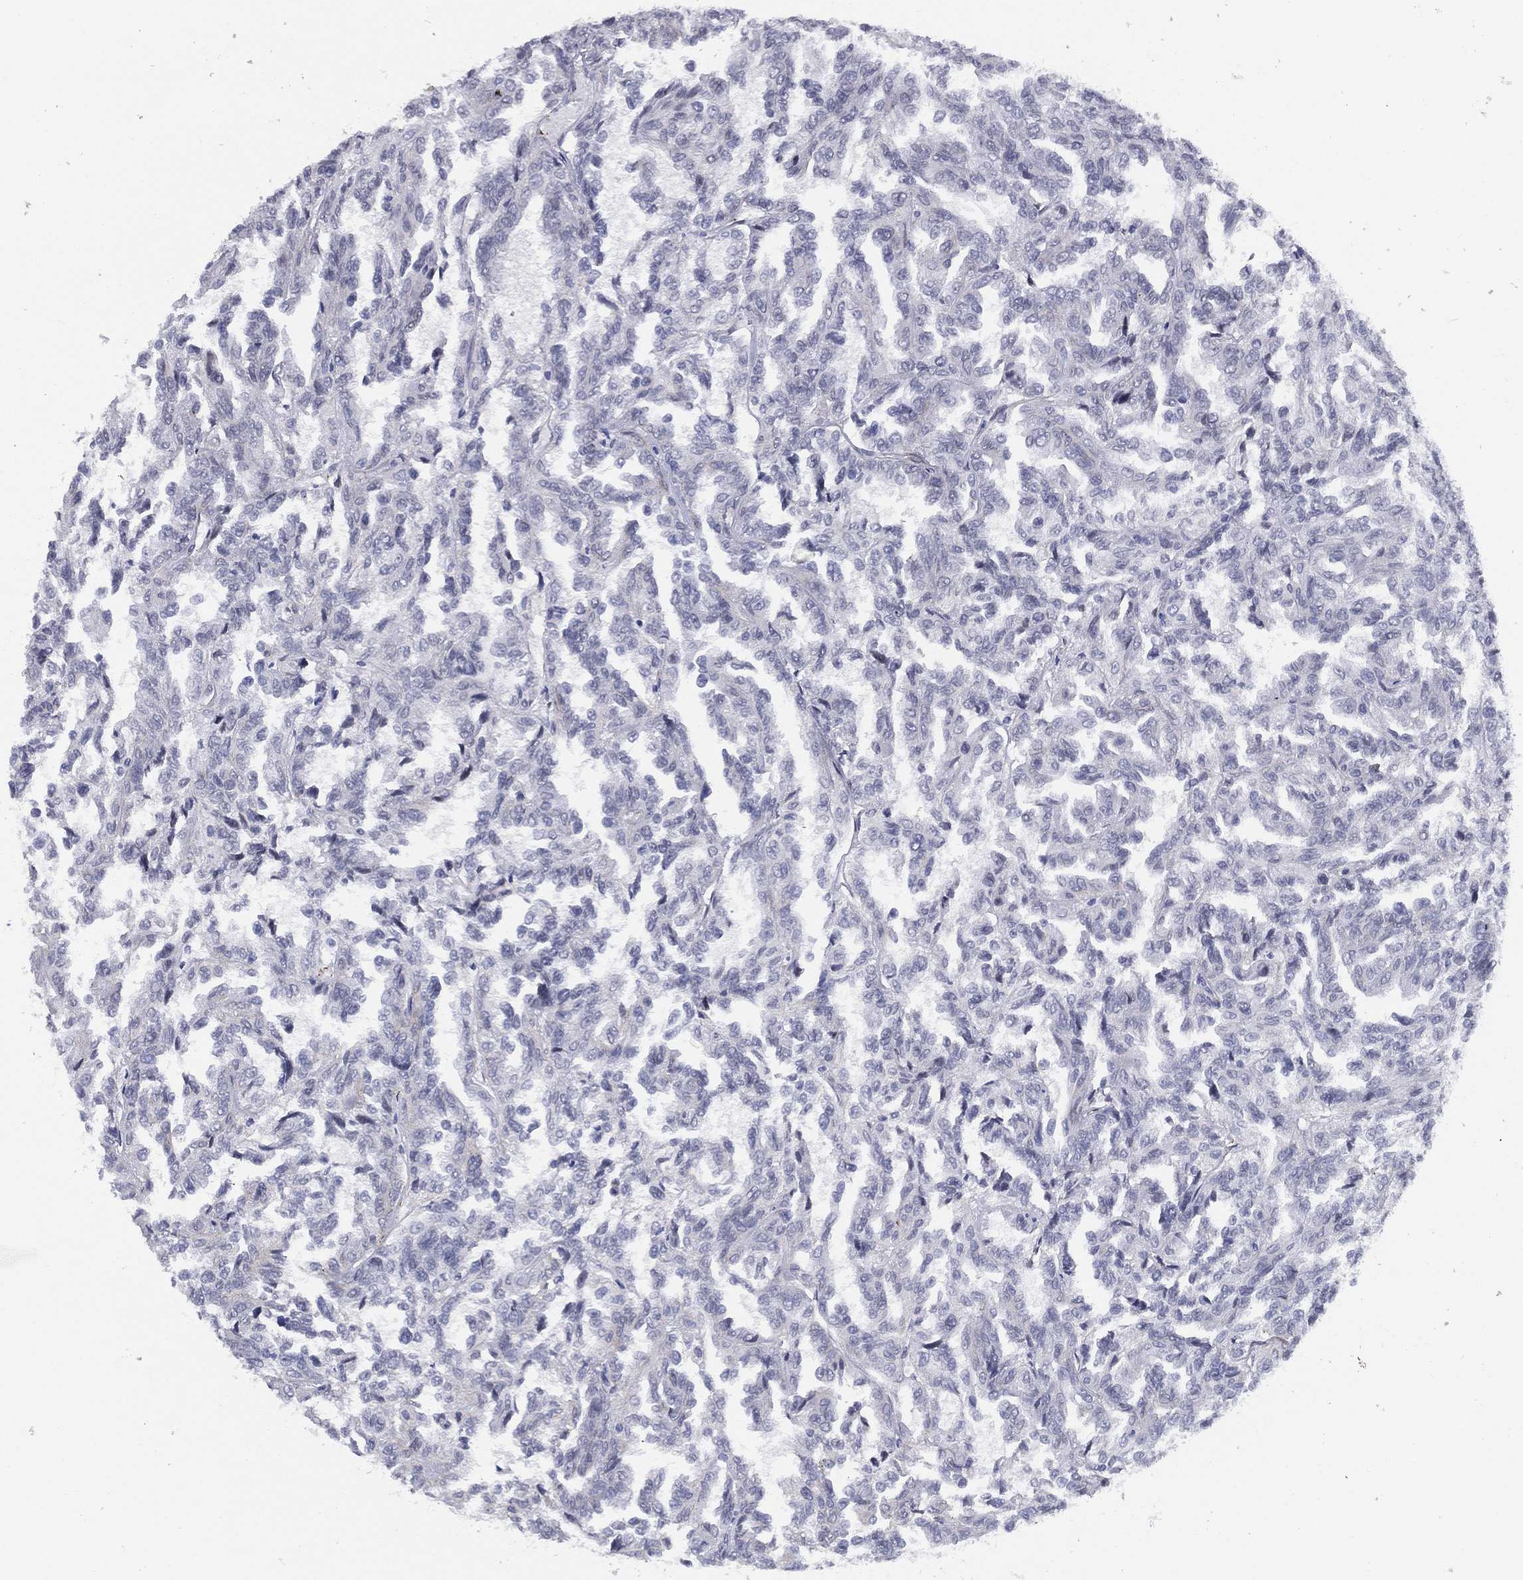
{"staining": {"intensity": "negative", "quantity": "none", "location": "none"}, "tissue": "renal cancer", "cell_type": "Tumor cells", "image_type": "cancer", "snomed": [{"axis": "morphology", "description": "Adenocarcinoma, NOS"}, {"axis": "topography", "description": "Kidney"}], "caption": "The immunohistochemistry histopathology image has no significant staining in tumor cells of adenocarcinoma (renal) tissue. (Brightfield microscopy of DAB (3,3'-diaminobenzidine) immunohistochemistry (IHC) at high magnification).", "gene": "MAS1", "patient": {"sex": "male", "age": 79}}